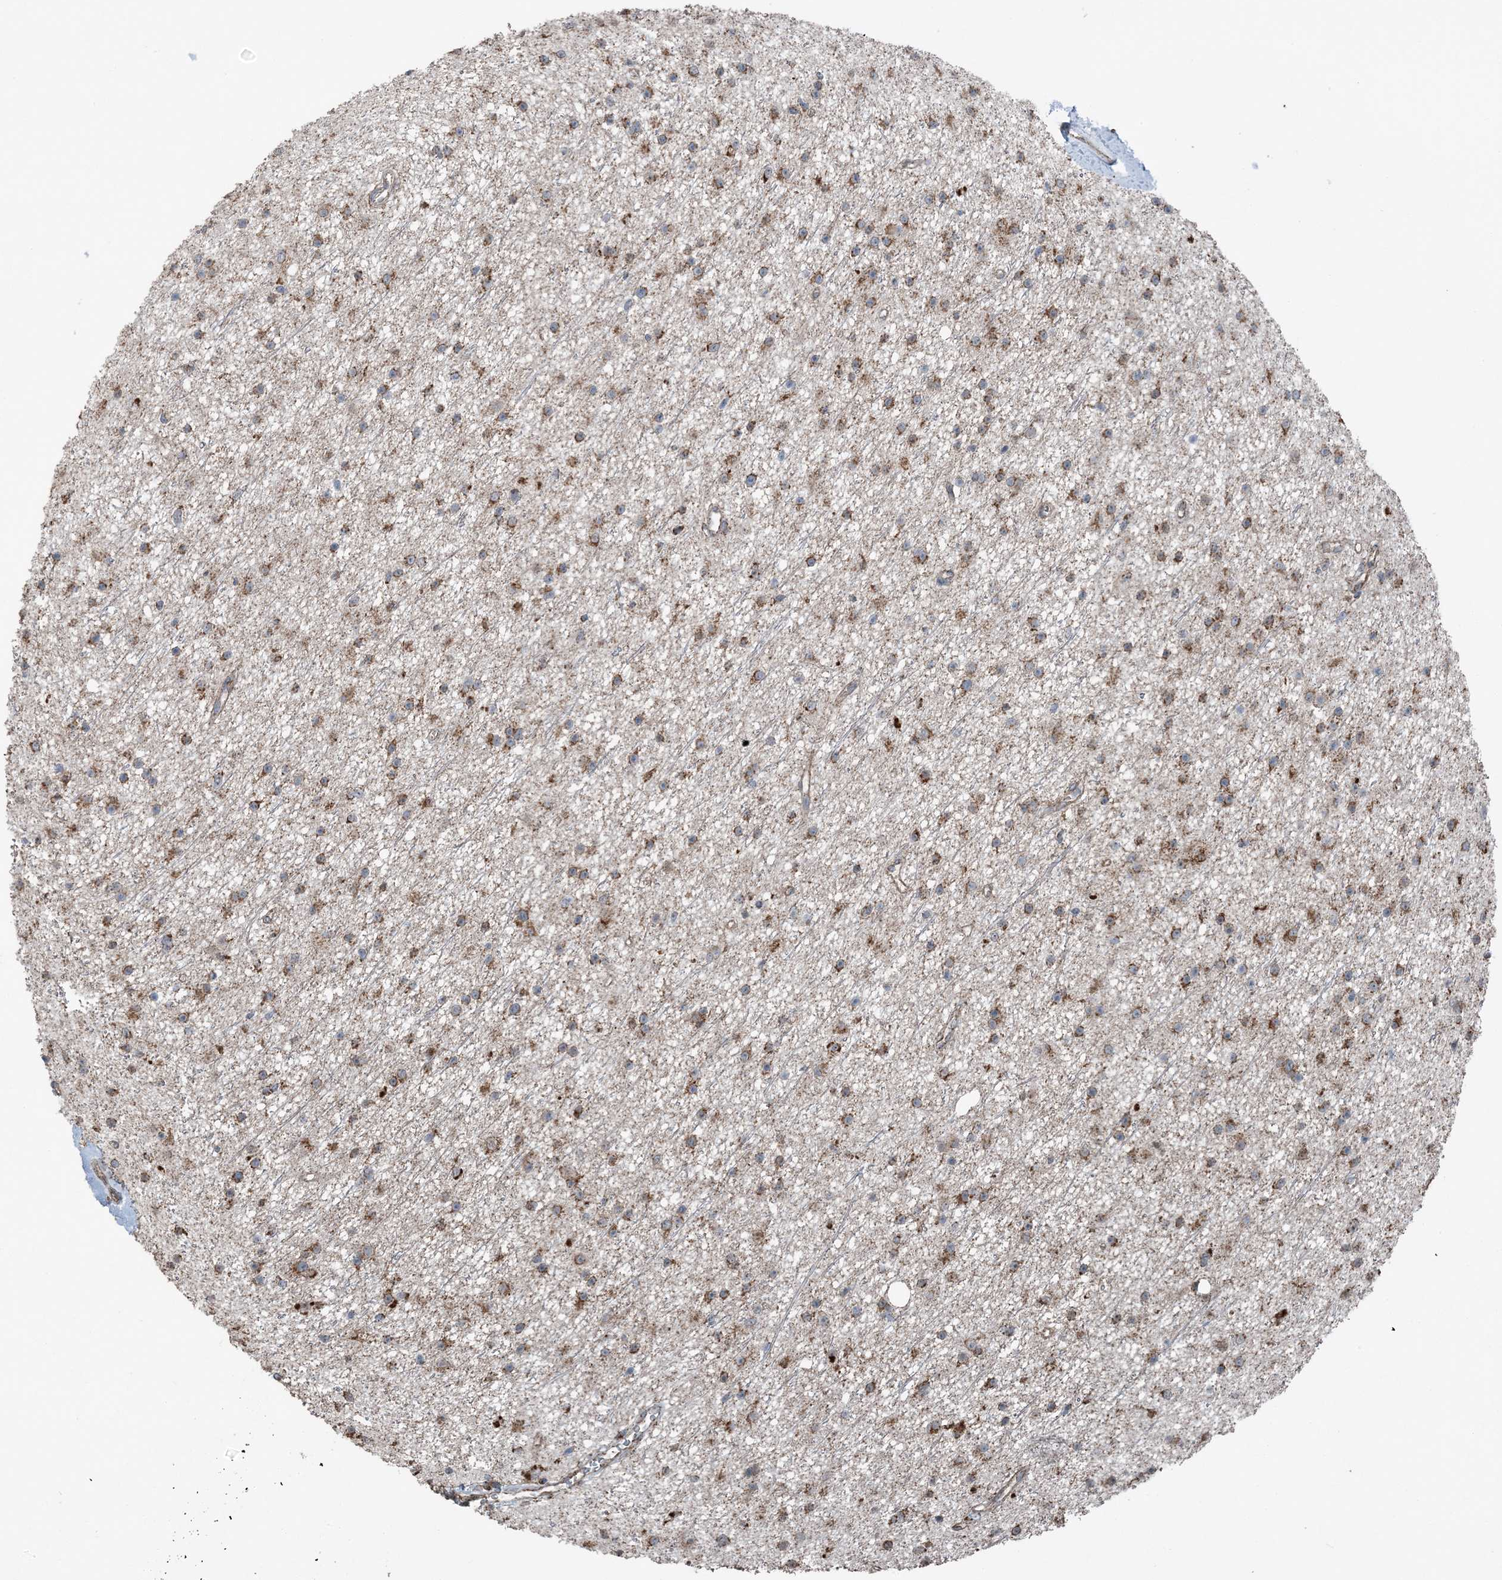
{"staining": {"intensity": "moderate", "quantity": ">75%", "location": "cytoplasmic/membranous"}, "tissue": "glioma", "cell_type": "Tumor cells", "image_type": "cancer", "snomed": [{"axis": "morphology", "description": "Glioma, malignant, Low grade"}, {"axis": "topography", "description": "Cerebral cortex"}], "caption": "A brown stain shows moderate cytoplasmic/membranous expression of a protein in malignant glioma (low-grade) tumor cells.", "gene": "PILRB", "patient": {"sex": "female", "age": 39}}